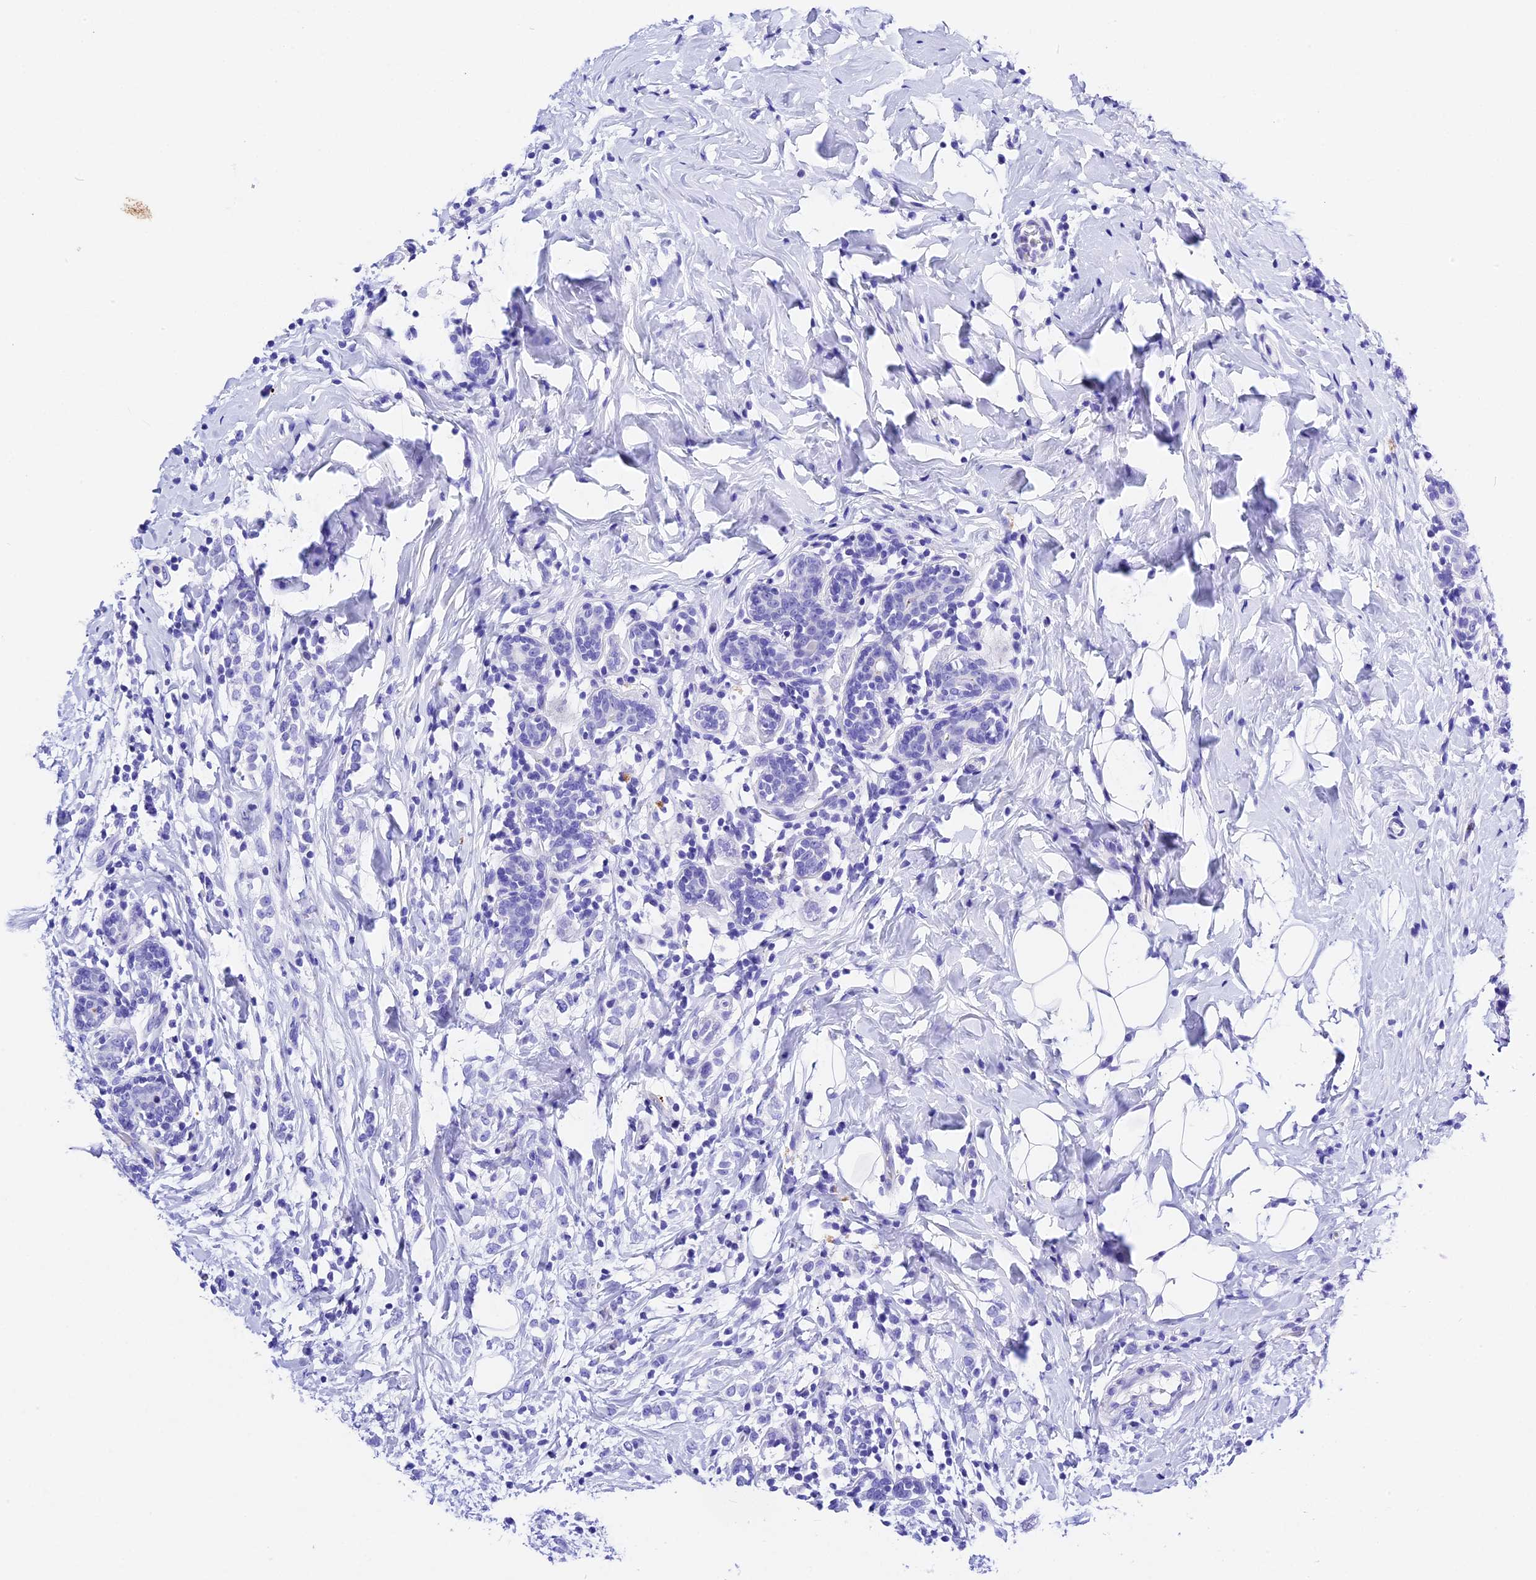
{"staining": {"intensity": "negative", "quantity": "none", "location": "none"}, "tissue": "breast cancer", "cell_type": "Tumor cells", "image_type": "cancer", "snomed": [{"axis": "morphology", "description": "Normal tissue, NOS"}, {"axis": "morphology", "description": "Lobular carcinoma"}, {"axis": "topography", "description": "Breast"}], "caption": "An immunohistochemistry (IHC) image of breast cancer is shown. There is no staining in tumor cells of breast cancer.", "gene": "PSG11", "patient": {"sex": "female", "age": 47}}